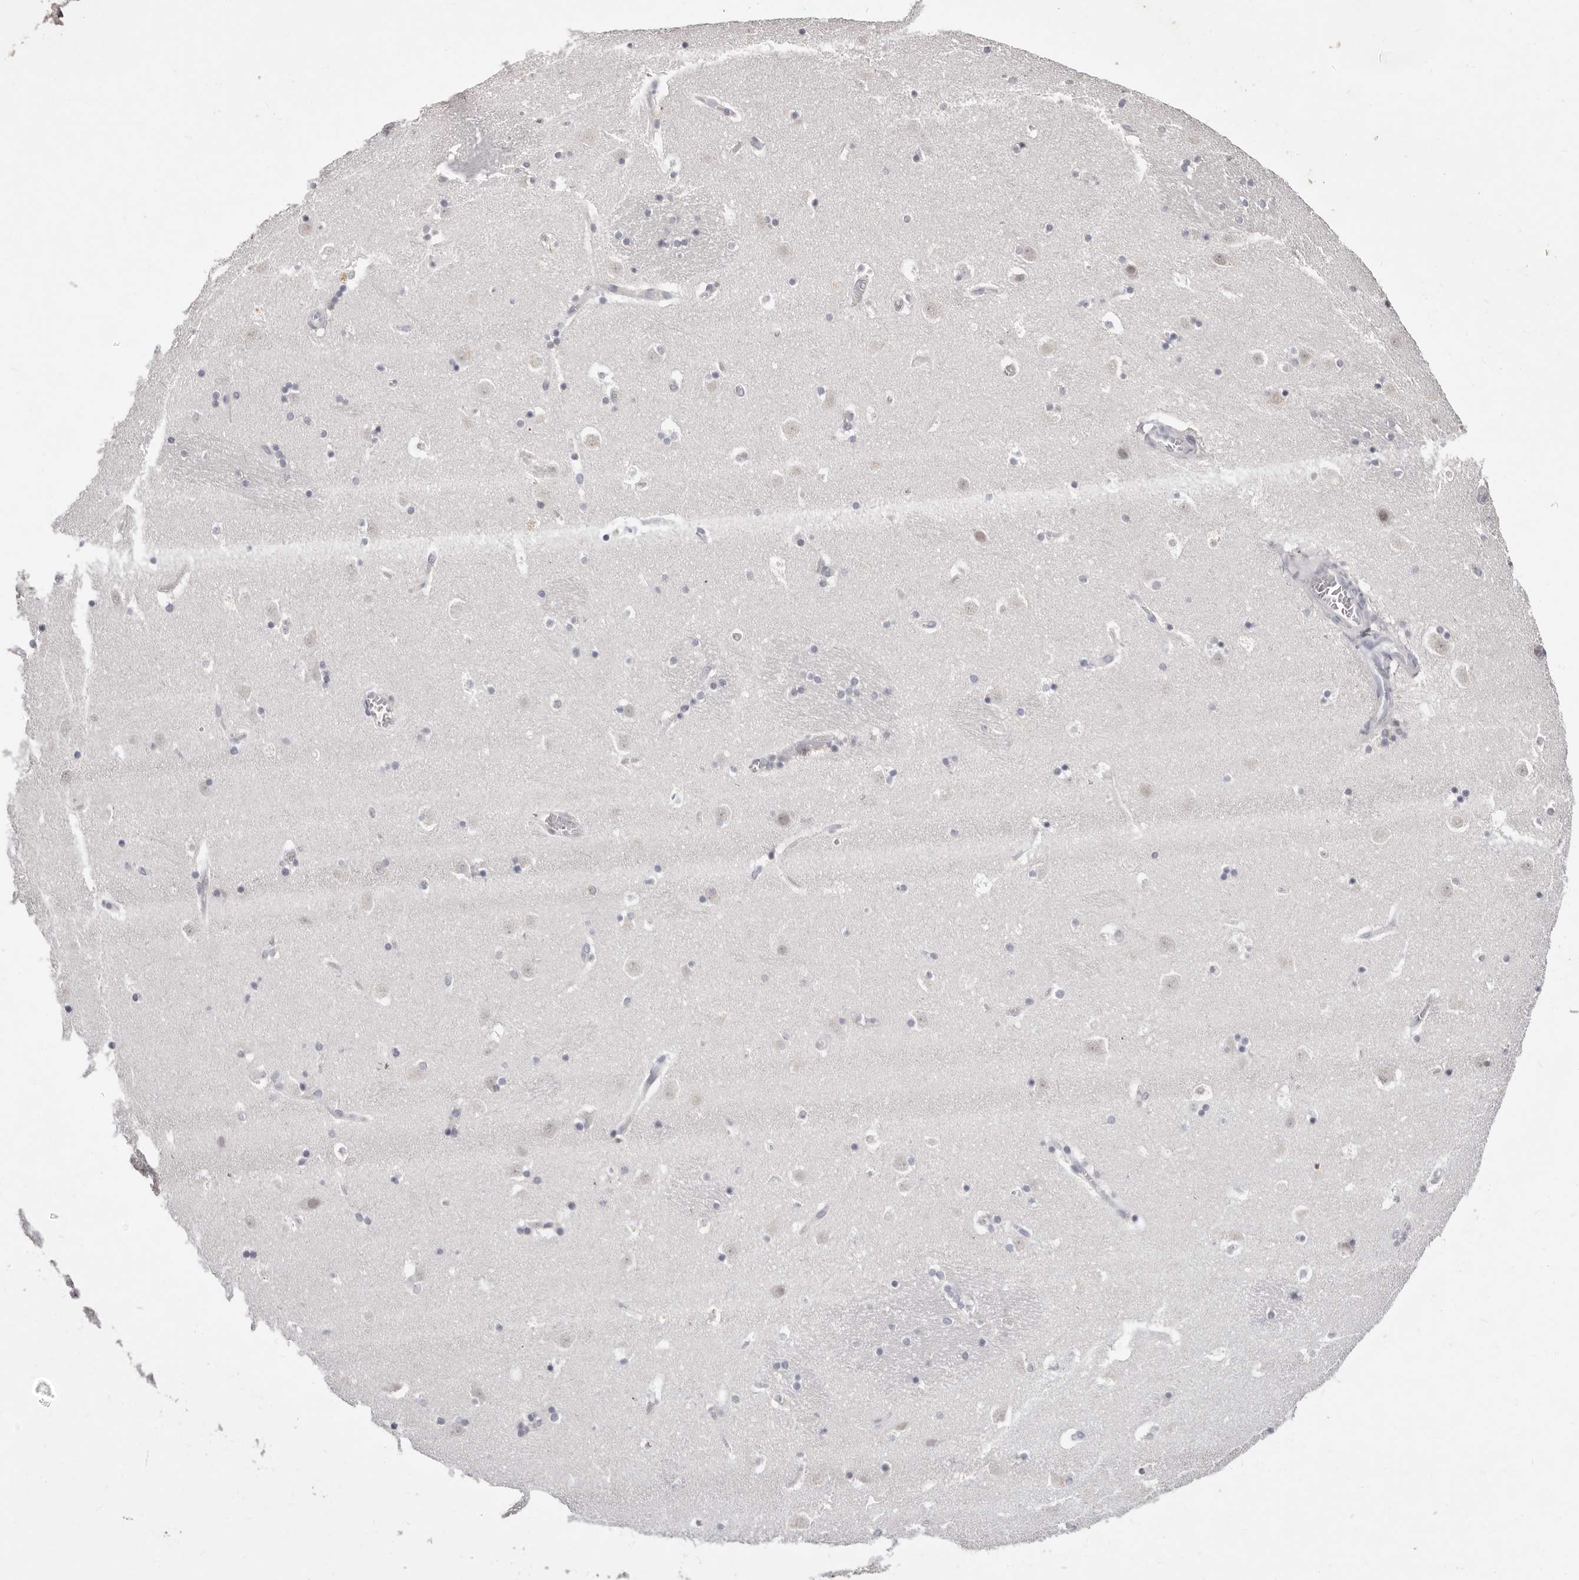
{"staining": {"intensity": "negative", "quantity": "none", "location": "none"}, "tissue": "caudate", "cell_type": "Glial cells", "image_type": "normal", "snomed": [{"axis": "morphology", "description": "Normal tissue, NOS"}, {"axis": "topography", "description": "Lateral ventricle wall"}], "caption": "An immunohistochemistry (IHC) photomicrograph of normal caudate is shown. There is no staining in glial cells of caudate. Nuclei are stained in blue.", "gene": "PCDHB6", "patient": {"sex": "male", "age": 45}}